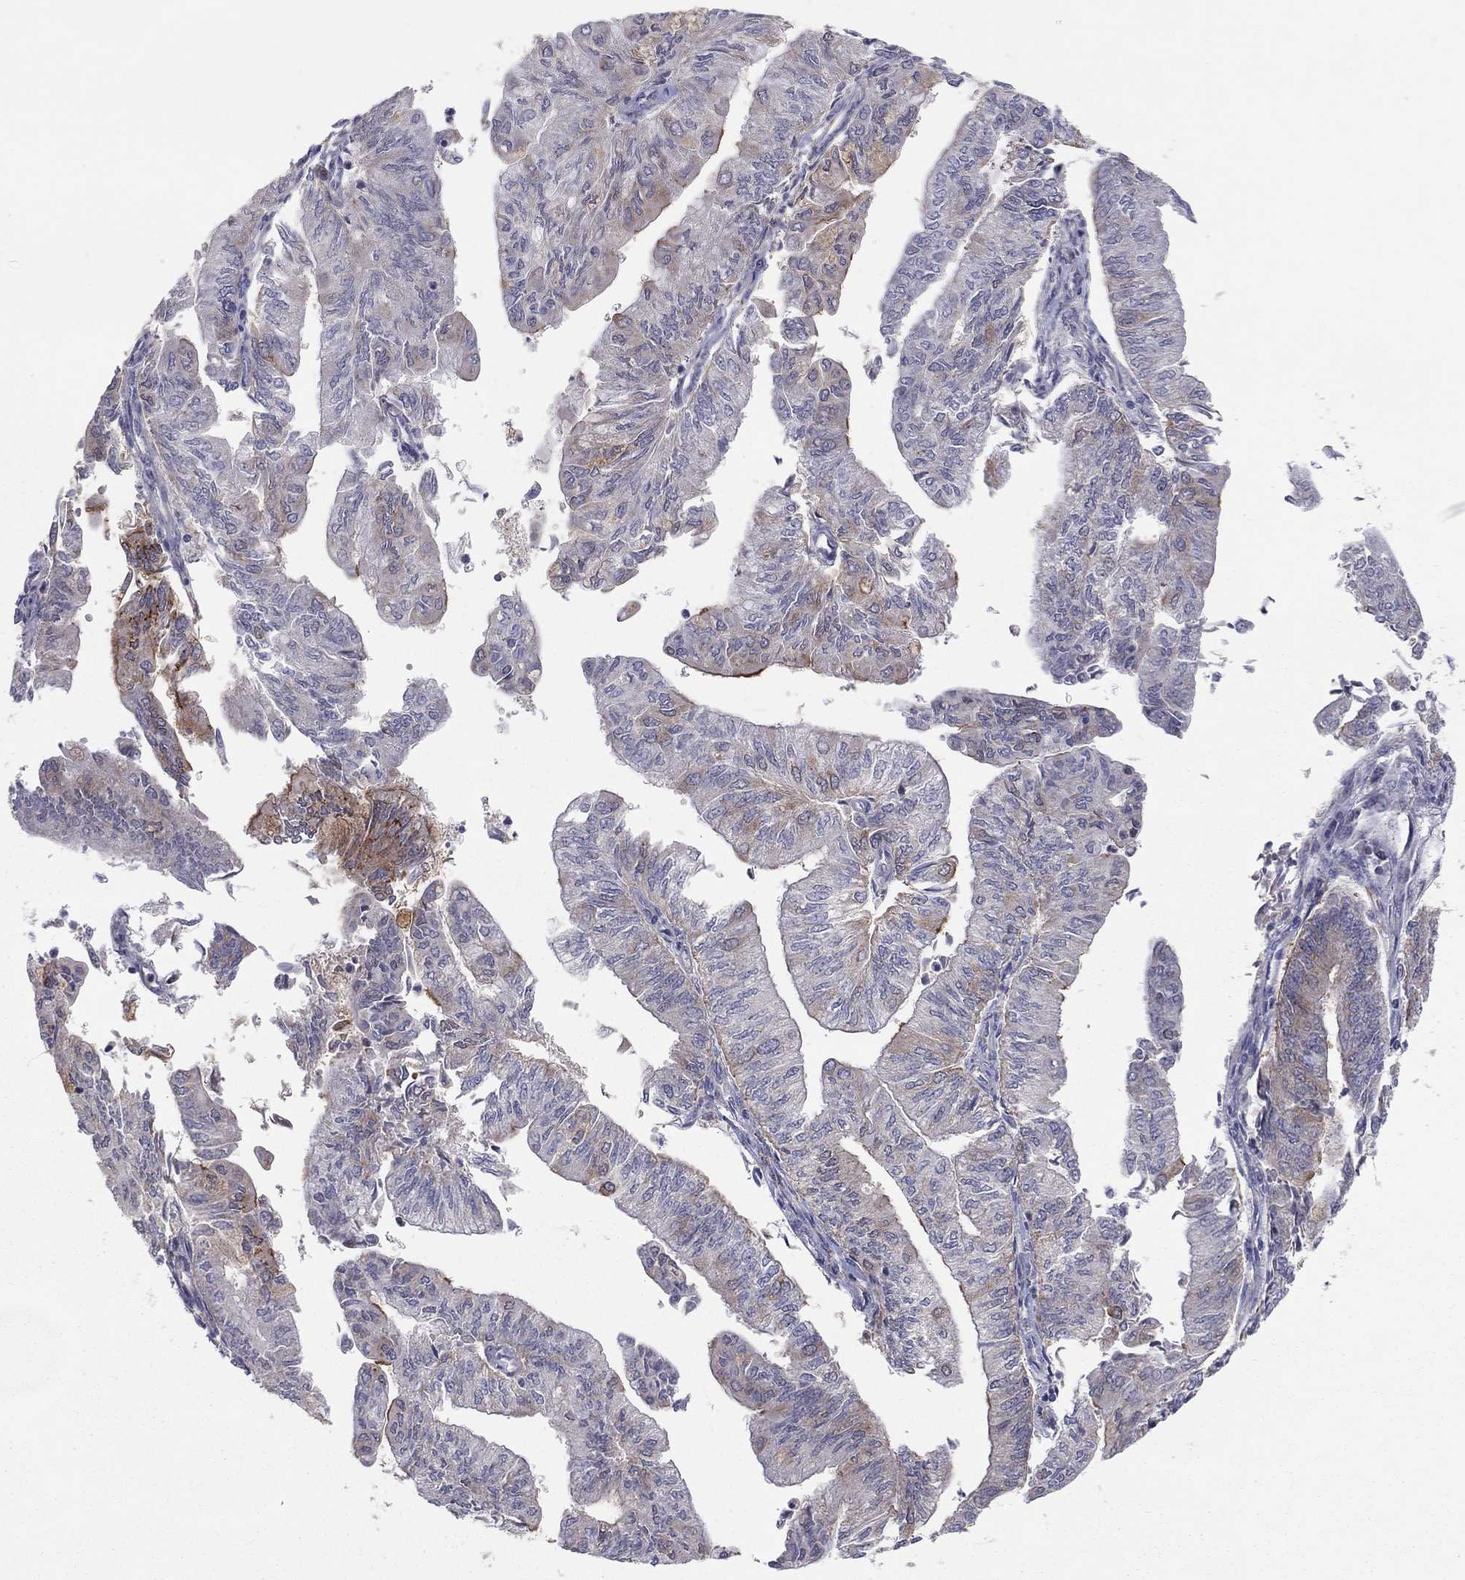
{"staining": {"intensity": "weak", "quantity": "<25%", "location": "cytoplasmic/membranous"}, "tissue": "endometrial cancer", "cell_type": "Tumor cells", "image_type": "cancer", "snomed": [{"axis": "morphology", "description": "Adenocarcinoma, NOS"}, {"axis": "topography", "description": "Endometrium"}], "caption": "DAB (3,3'-diaminobenzidine) immunohistochemical staining of human adenocarcinoma (endometrial) shows no significant expression in tumor cells. (DAB (3,3'-diaminobenzidine) IHC visualized using brightfield microscopy, high magnification).", "gene": "CRACDL", "patient": {"sex": "female", "age": 59}}